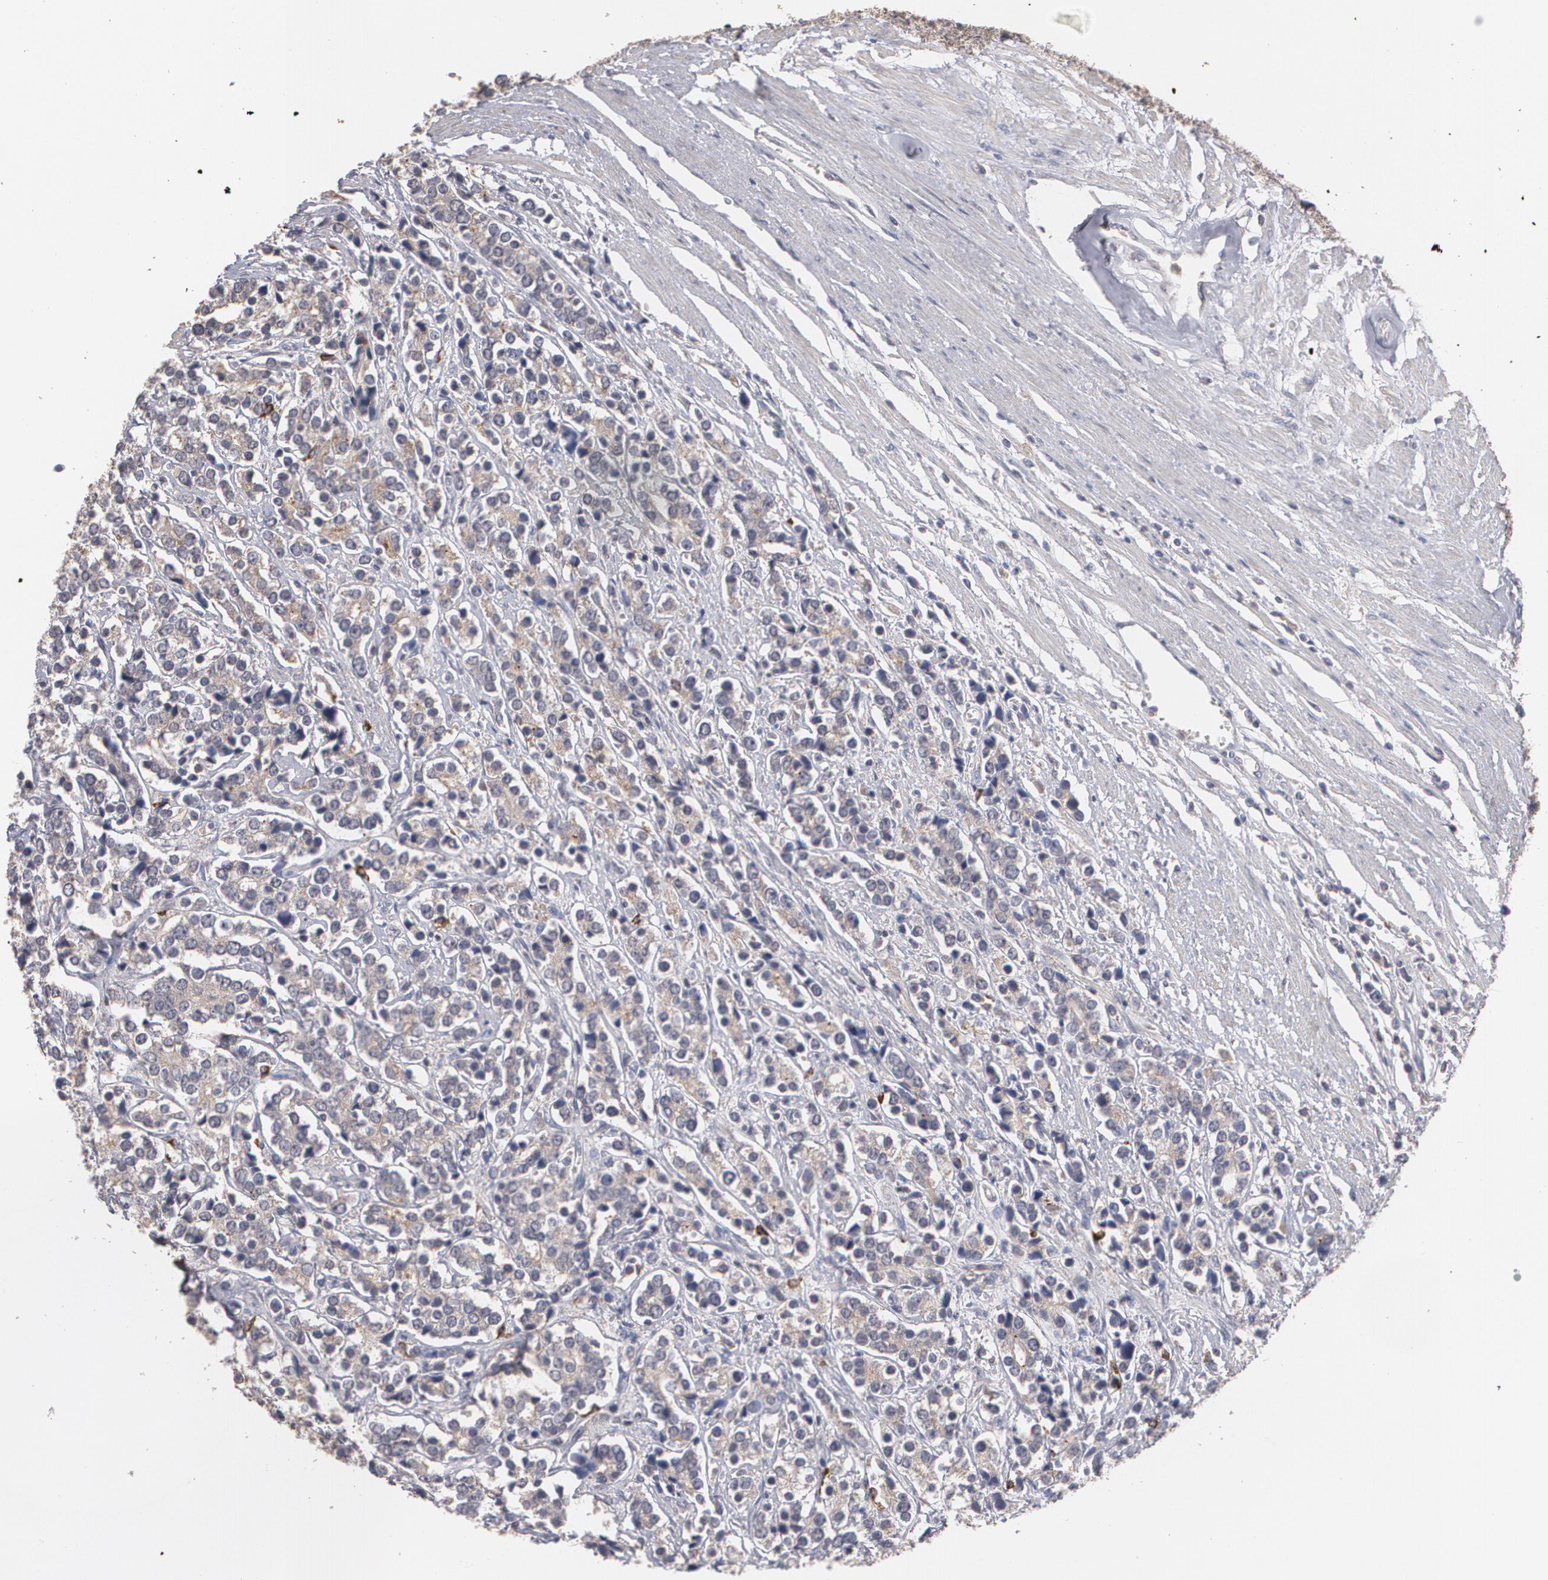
{"staining": {"intensity": "moderate", "quantity": ">75%", "location": "cytoplasmic/membranous"}, "tissue": "prostate cancer", "cell_type": "Tumor cells", "image_type": "cancer", "snomed": [{"axis": "morphology", "description": "Adenocarcinoma, High grade"}, {"axis": "topography", "description": "Prostate"}], "caption": "Adenocarcinoma (high-grade) (prostate) stained with a brown dye shows moderate cytoplasmic/membranous positive expression in approximately >75% of tumor cells.", "gene": "ARF6", "patient": {"sex": "male", "age": 71}}